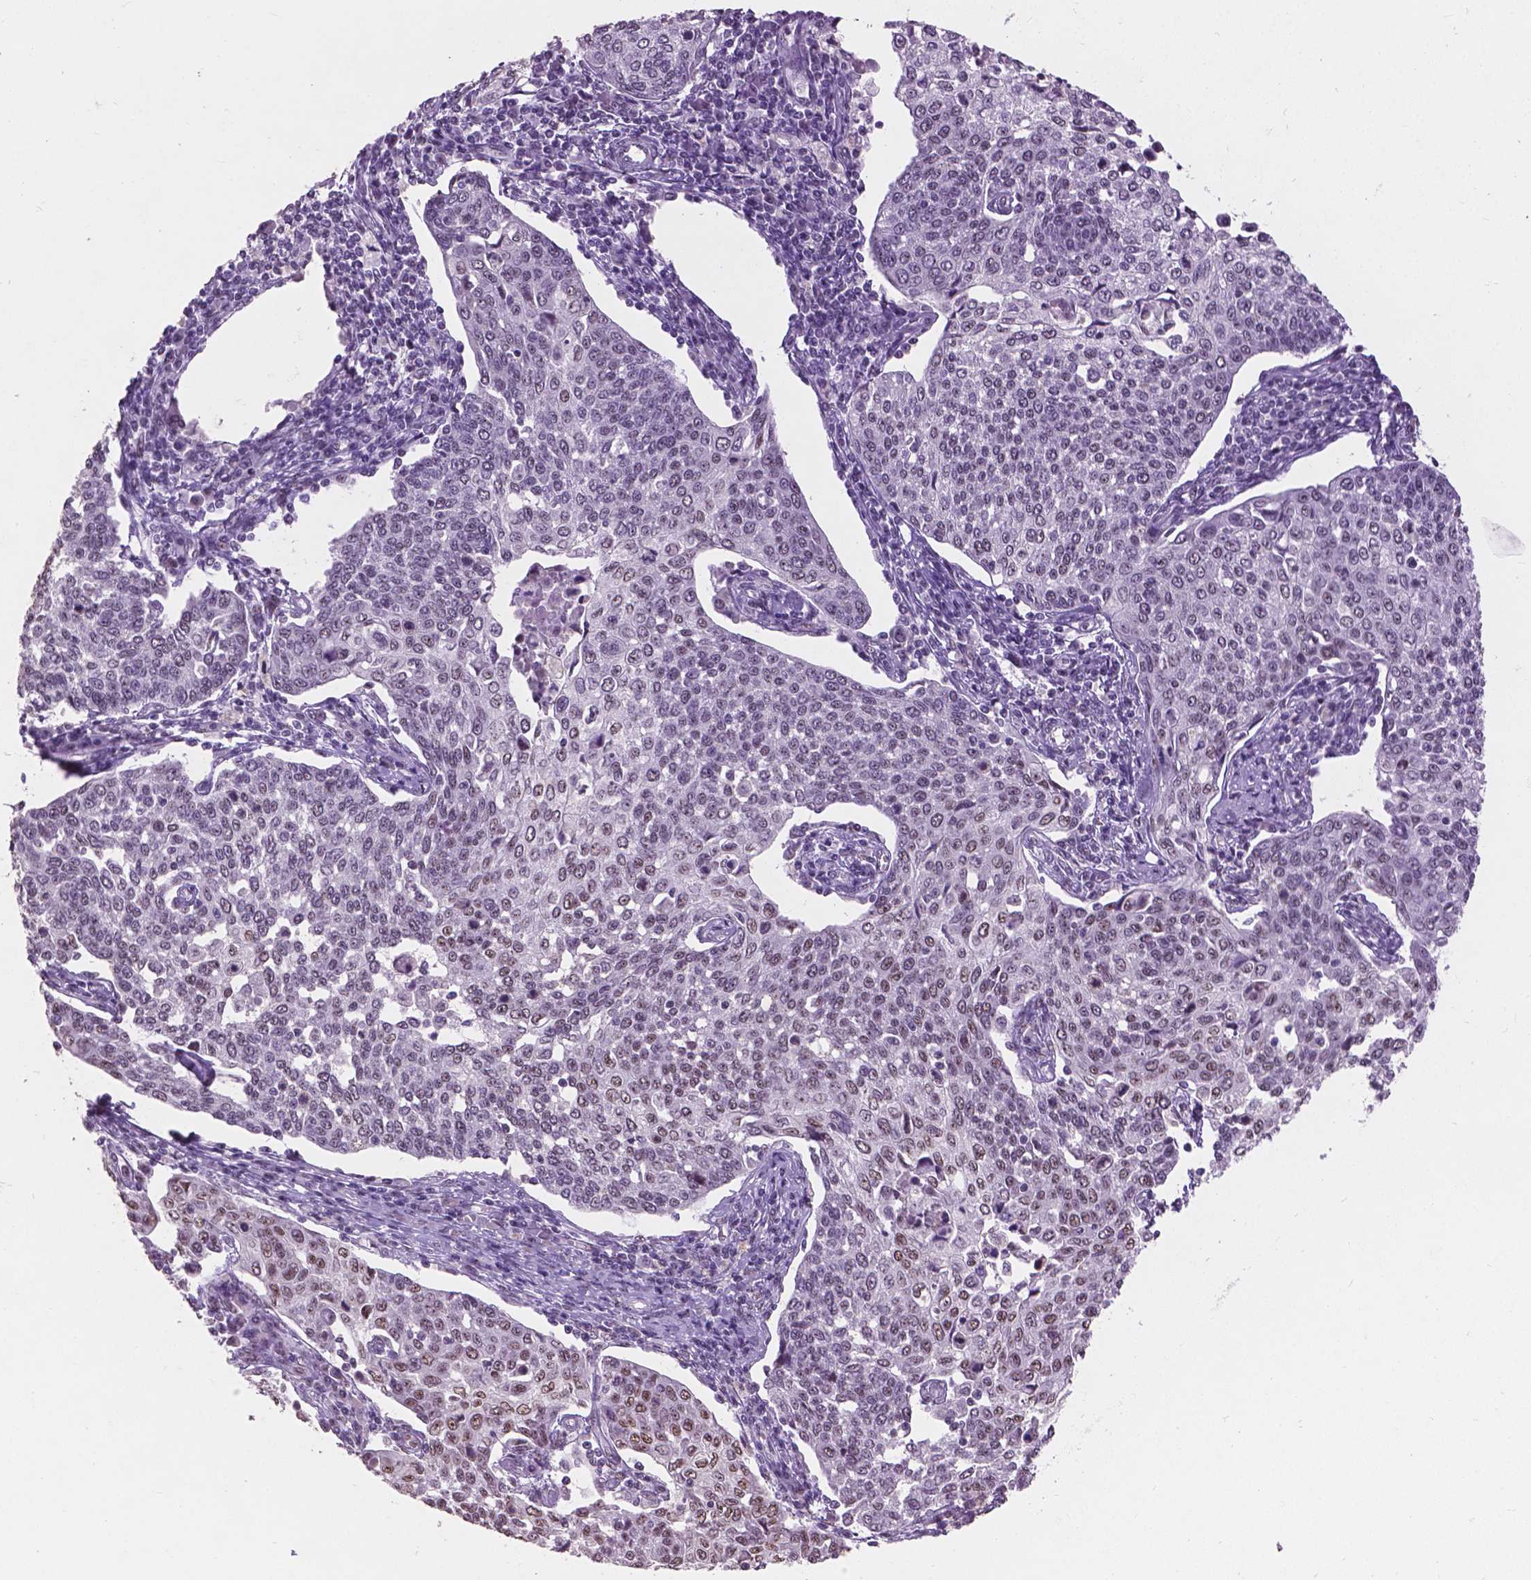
{"staining": {"intensity": "moderate", "quantity": "25%-75%", "location": "nuclear"}, "tissue": "cervical cancer", "cell_type": "Tumor cells", "image_type": "cancer", "snomed": [{"axis": "morphology", "description": "Squamous cell carcinoma, NOS"}, {"axis": "topography", "description": "Cervix"}], "caption": "Human cervical cancer stained with a protein marker demonstrates moderate staining in tumor cells.", "gene": "COIL", "patient": {"sex": "female", "age": 34}}